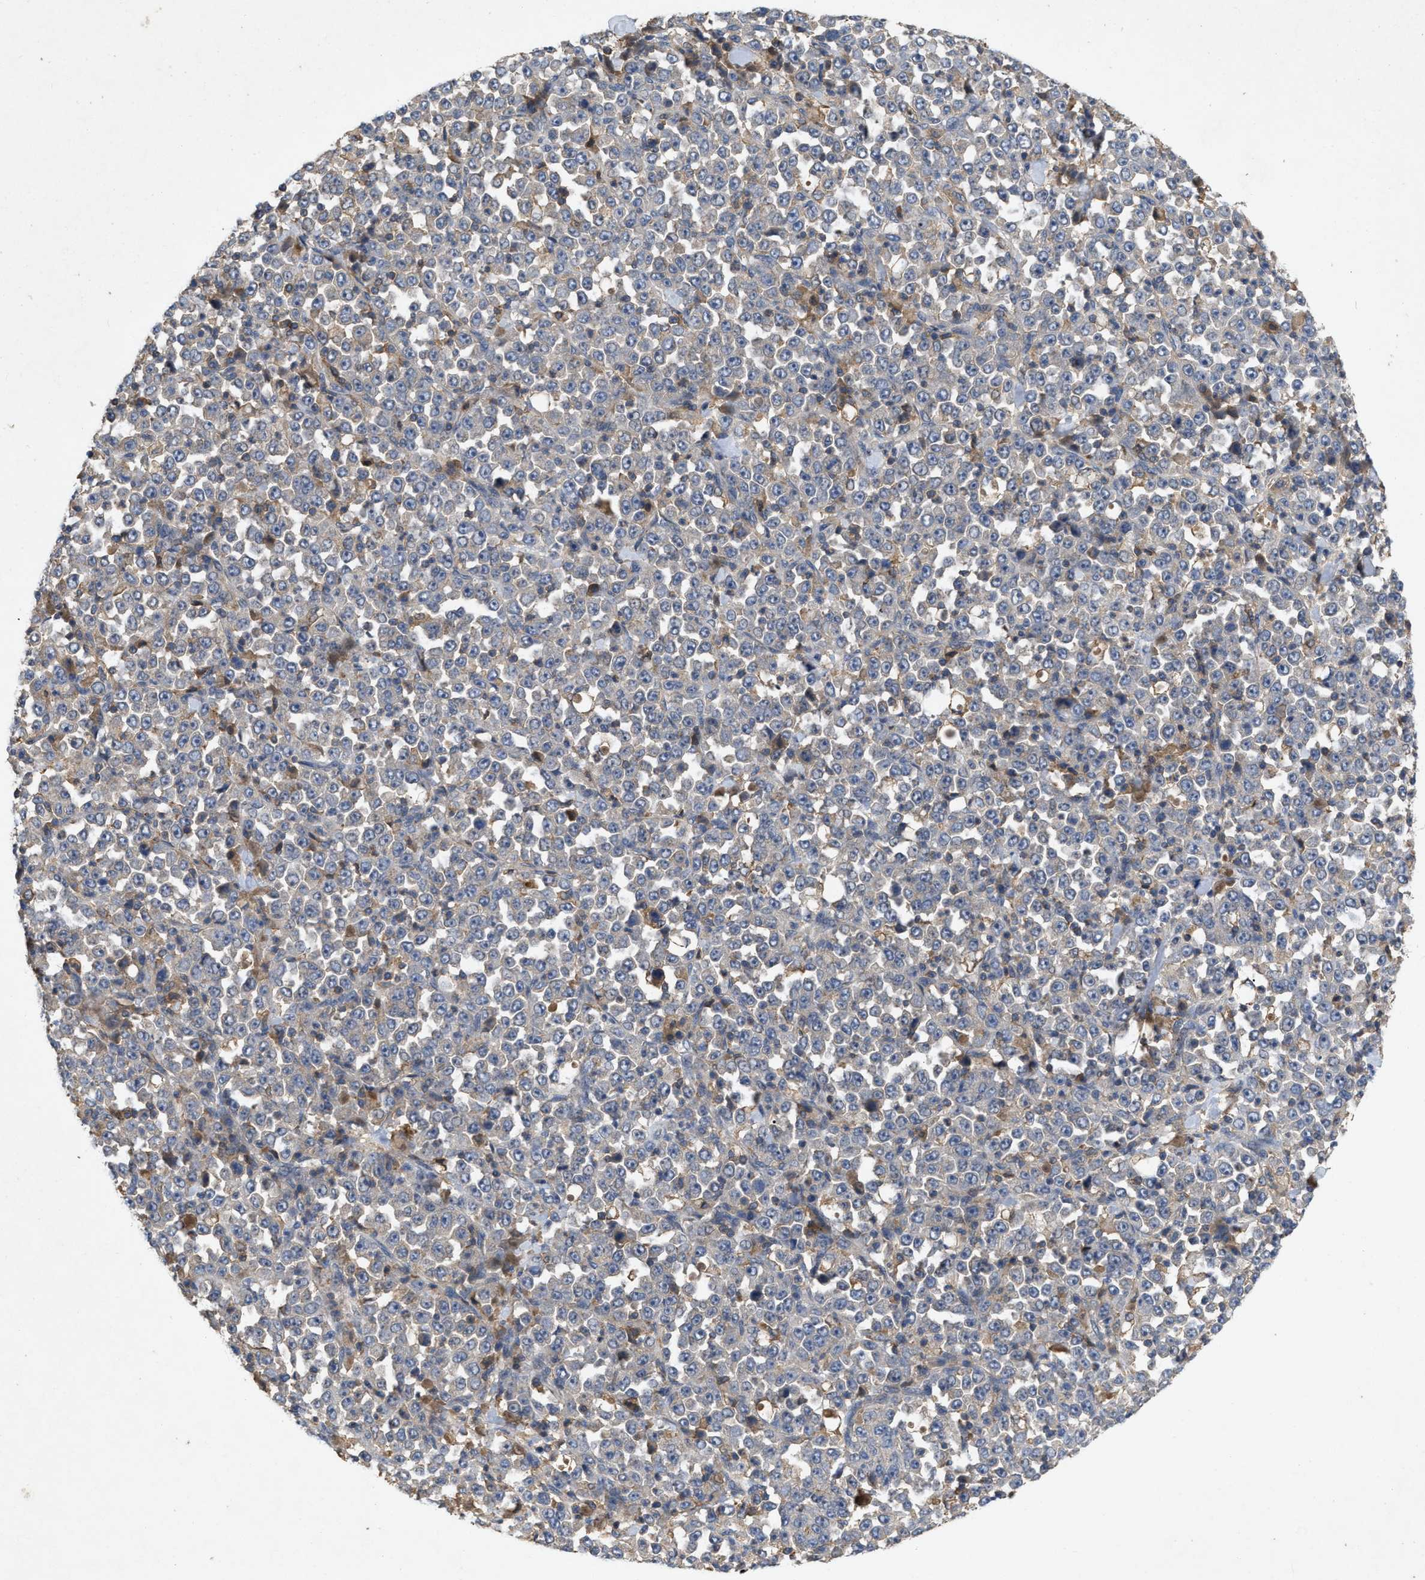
{"staining": {"intensity": "weak", "quantity": "<25%", "location": "cytoplasmic/membranous"}, "tissue": "stomach cancer", "cell_type": "Tumor cells", "image_type": "cancer", "snomed": [{"axis": "morphology", "description": "Normal tissue, NOS"}, {"axis": "morphology", "description": "Adenocarcinoma, NOS"}, {"axis": "topography", "description": "Stomach, upper"}, {"axis": "topography", "description": "Stomach"}], "caption": "Tumor cells show no significant protein positivity in adenocarcinoma (stomach). (Stains: DAB immunohistochemistry (IHC) with hematoxylin counter stain, Microscopy: brightfield microscopy at high magnification).", "gene": "LPAR2", "patient": {"sex": "male", "age": 59}}